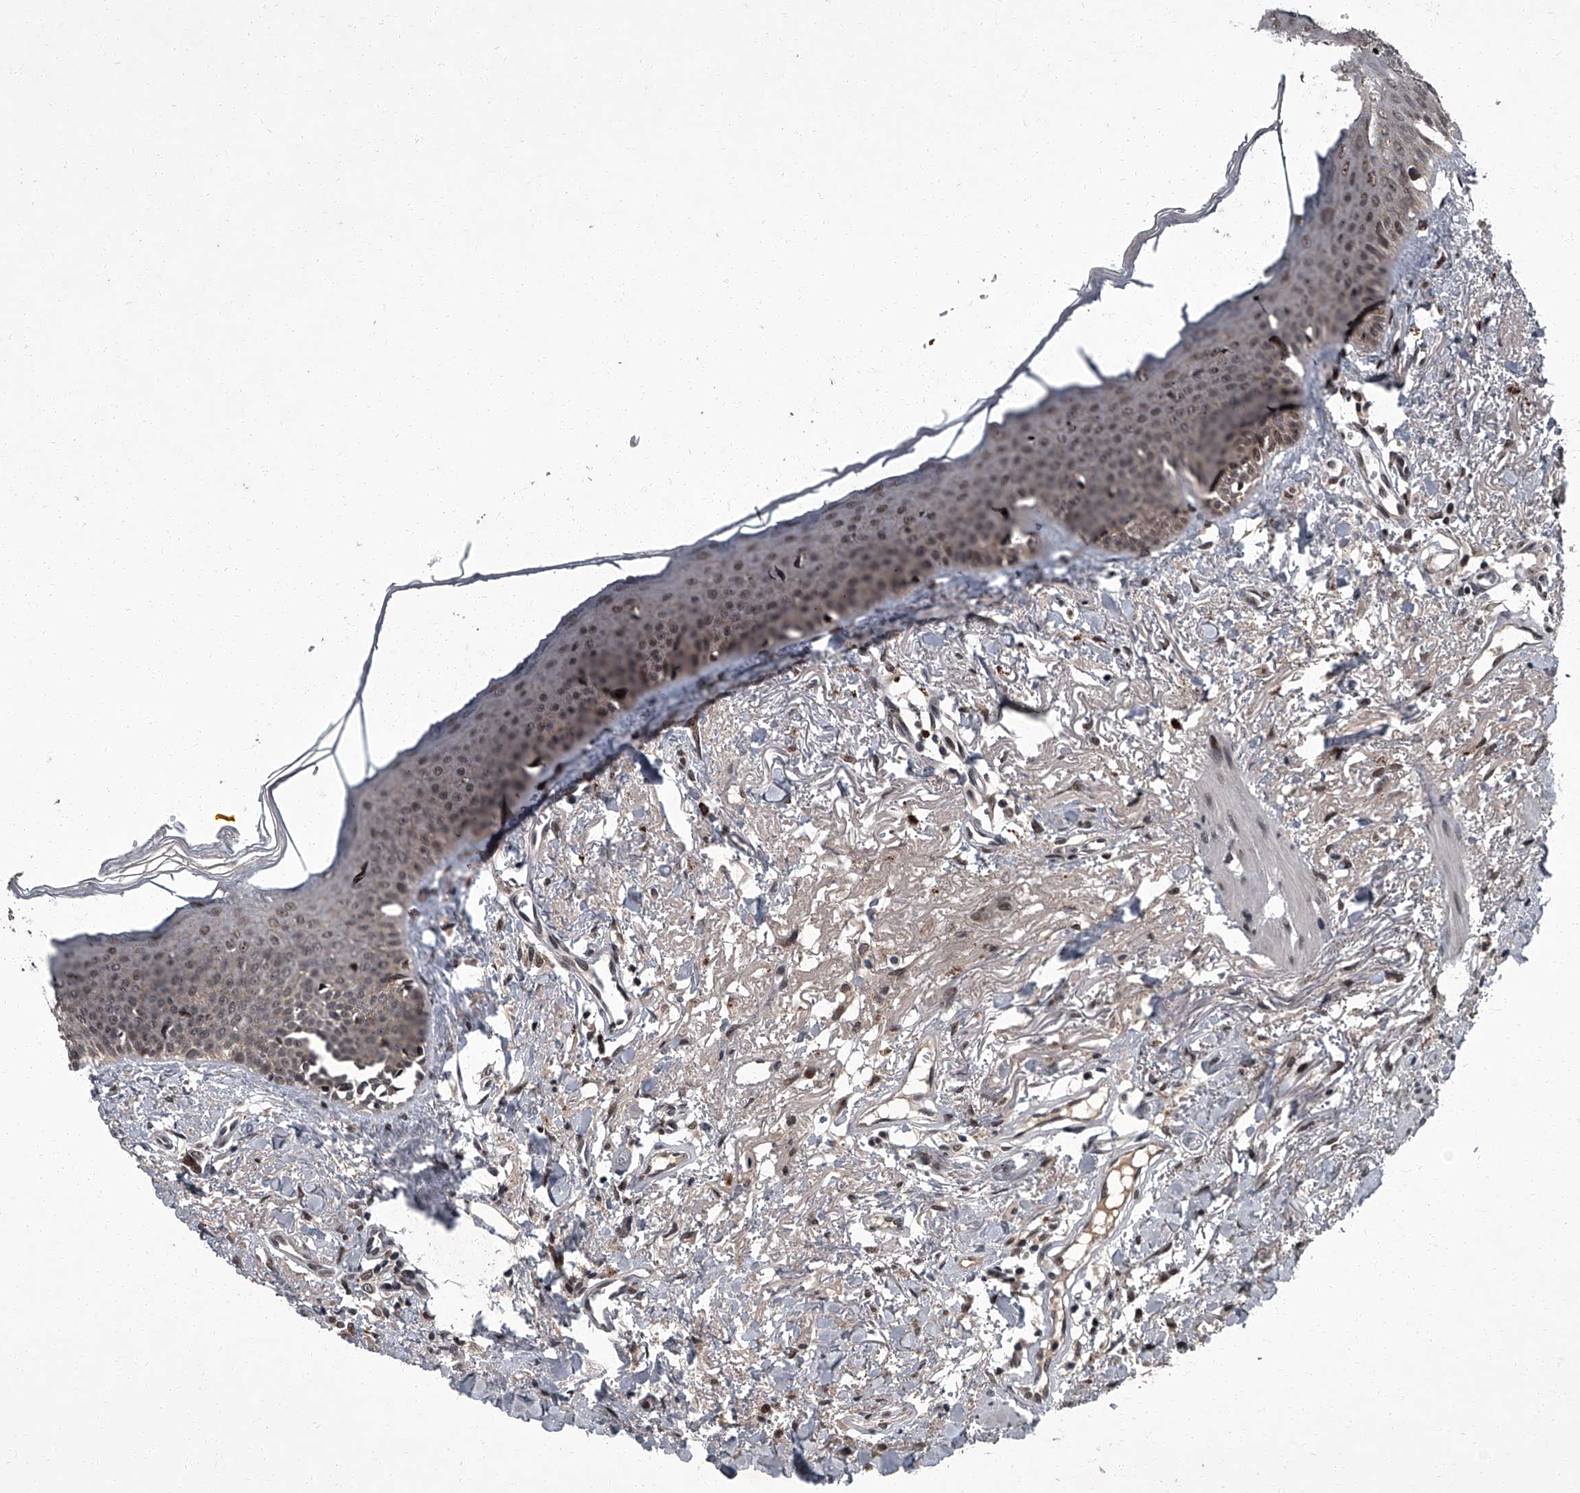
{"staining": {"intensity": "strong", "quantity": "25%-75%", "location": "cytoplasmic/membranous,nuclear"}, "tissue": "oral mucosa", "cell_type": "Squamous epithelial cells", "image_type": "normal", "snomed": [{"axis": "morphology", "description": "Normal tissue, NOS"}, {"axis": "topography", "description": "Oral tissue"}], "caption": "A high-resolution image shows immunohistochemistry staining of normal oral mucosa, which exhibits strong cytoplasmic/membranous,nuclear staining in approximately 25%-75% of squamous epithelial cells. (DAB IHC, brown staining for protein, blue staining for nuclei).", "gene": "ZNF518B", "patient": {"sex": "female", "age": 70}}